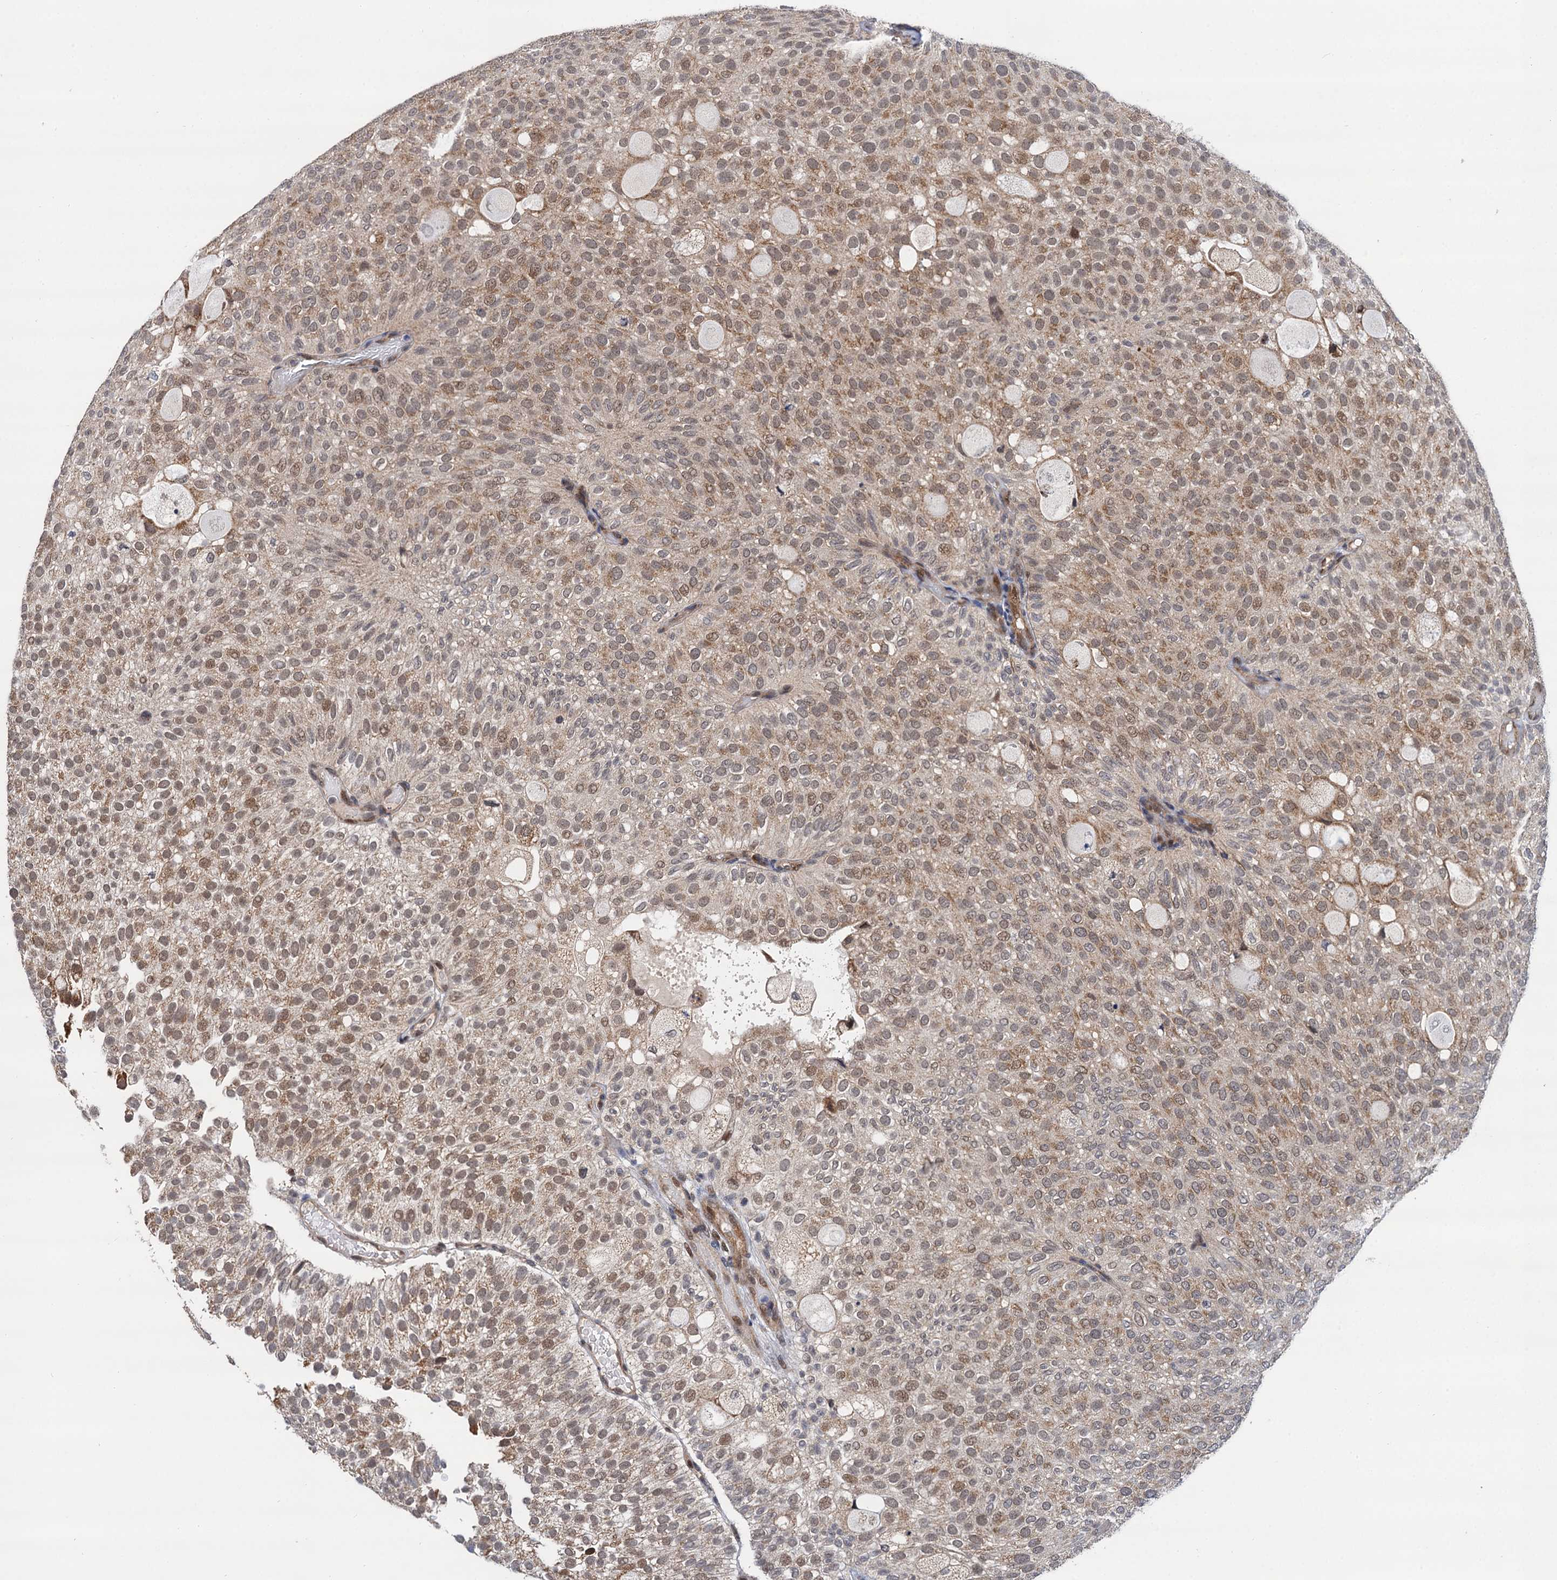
{"staining": {"intensity": "moderate", "quantity": "25%-75%", "location": "cytoplasmic/membranous,nuclear"}, "tissue": "urothelial cancer", "cell_type": "Tumor cells", "image_type": "cancer", "snomed": [{"axis": "morphology", "description": "Urothelial carcinoma, Low grade"}, {"axis": "topography", "description": "Urinary bladder"}], "caption": "Protein staining exhibits moderate cytoplasmic/membranous and nuclear staining in approximately 25%-75% of tumor cells in low-grade urothelial carcinoma.", "gene": "CMPK2", "patient": {"sex": "male", "age": 78}}